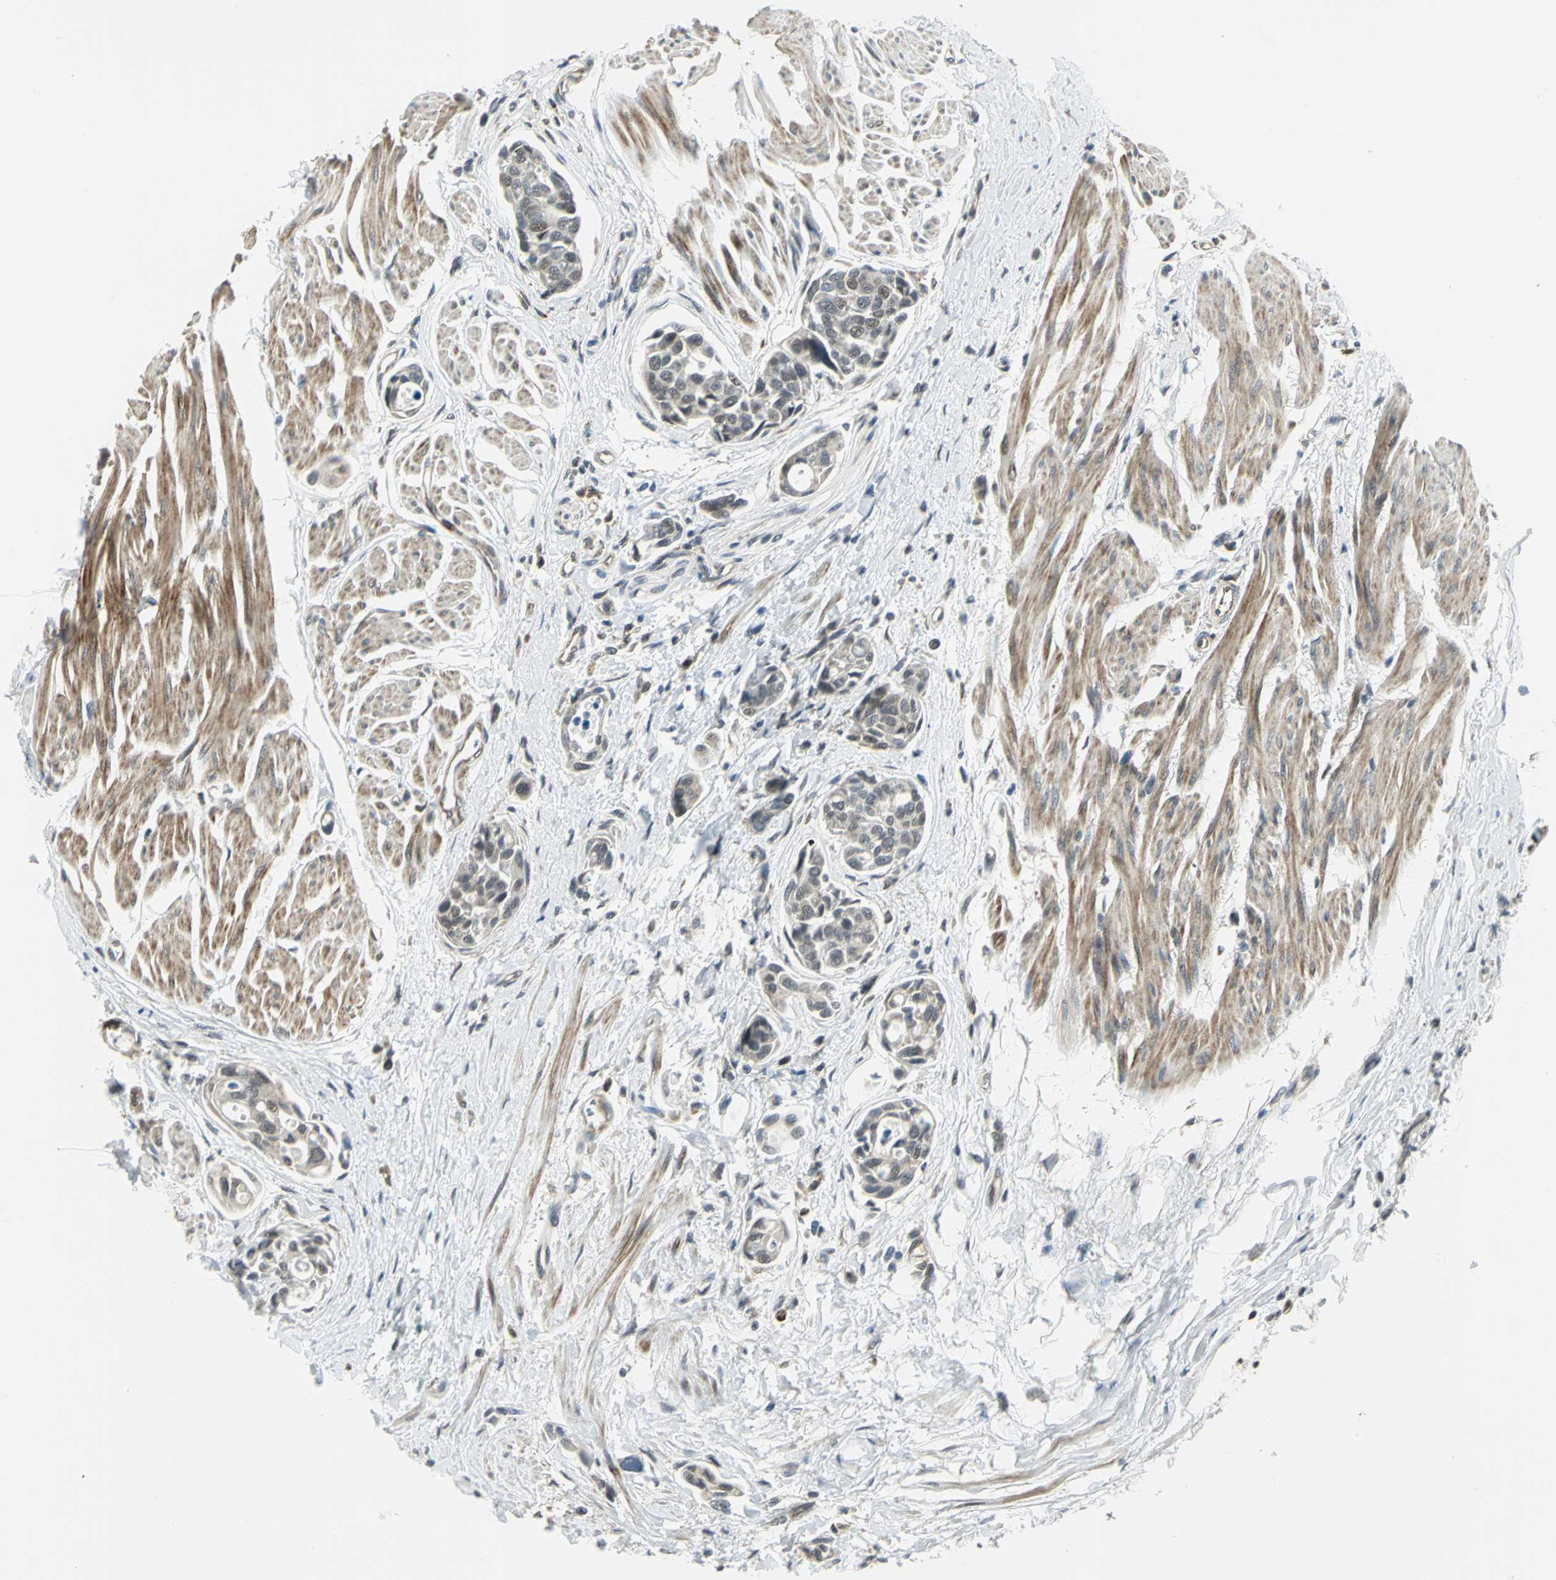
{"staining": {"intensity": "weak", "quantity": "<25%", "location": "cytoplasmic/membranous,nuclear"}, "tissue": "urothelial cancer", "cell_type": "Tumor cells", "image_type": "cancer", "snomed": [{"axis": "morphology", "description": "Urothelial carcinoma, High grade"}, {"axis": "topography", "description": "Urinary bladder"}], "caption": "Immunohistochemistry micrograph of neoplastic tissue: human urothelial cancer stained with DAB (3,3'-diaminobenzidine) reveals no significant protein positivity in tumor cells. The staining was performed using DAB to visualize the protein expression in brown, while the nuclei were stained in blue with hematoxylin (Magnification: 20x).", "gene": "PLAGL2", "patient": {"sex": "male", "age": 78}}